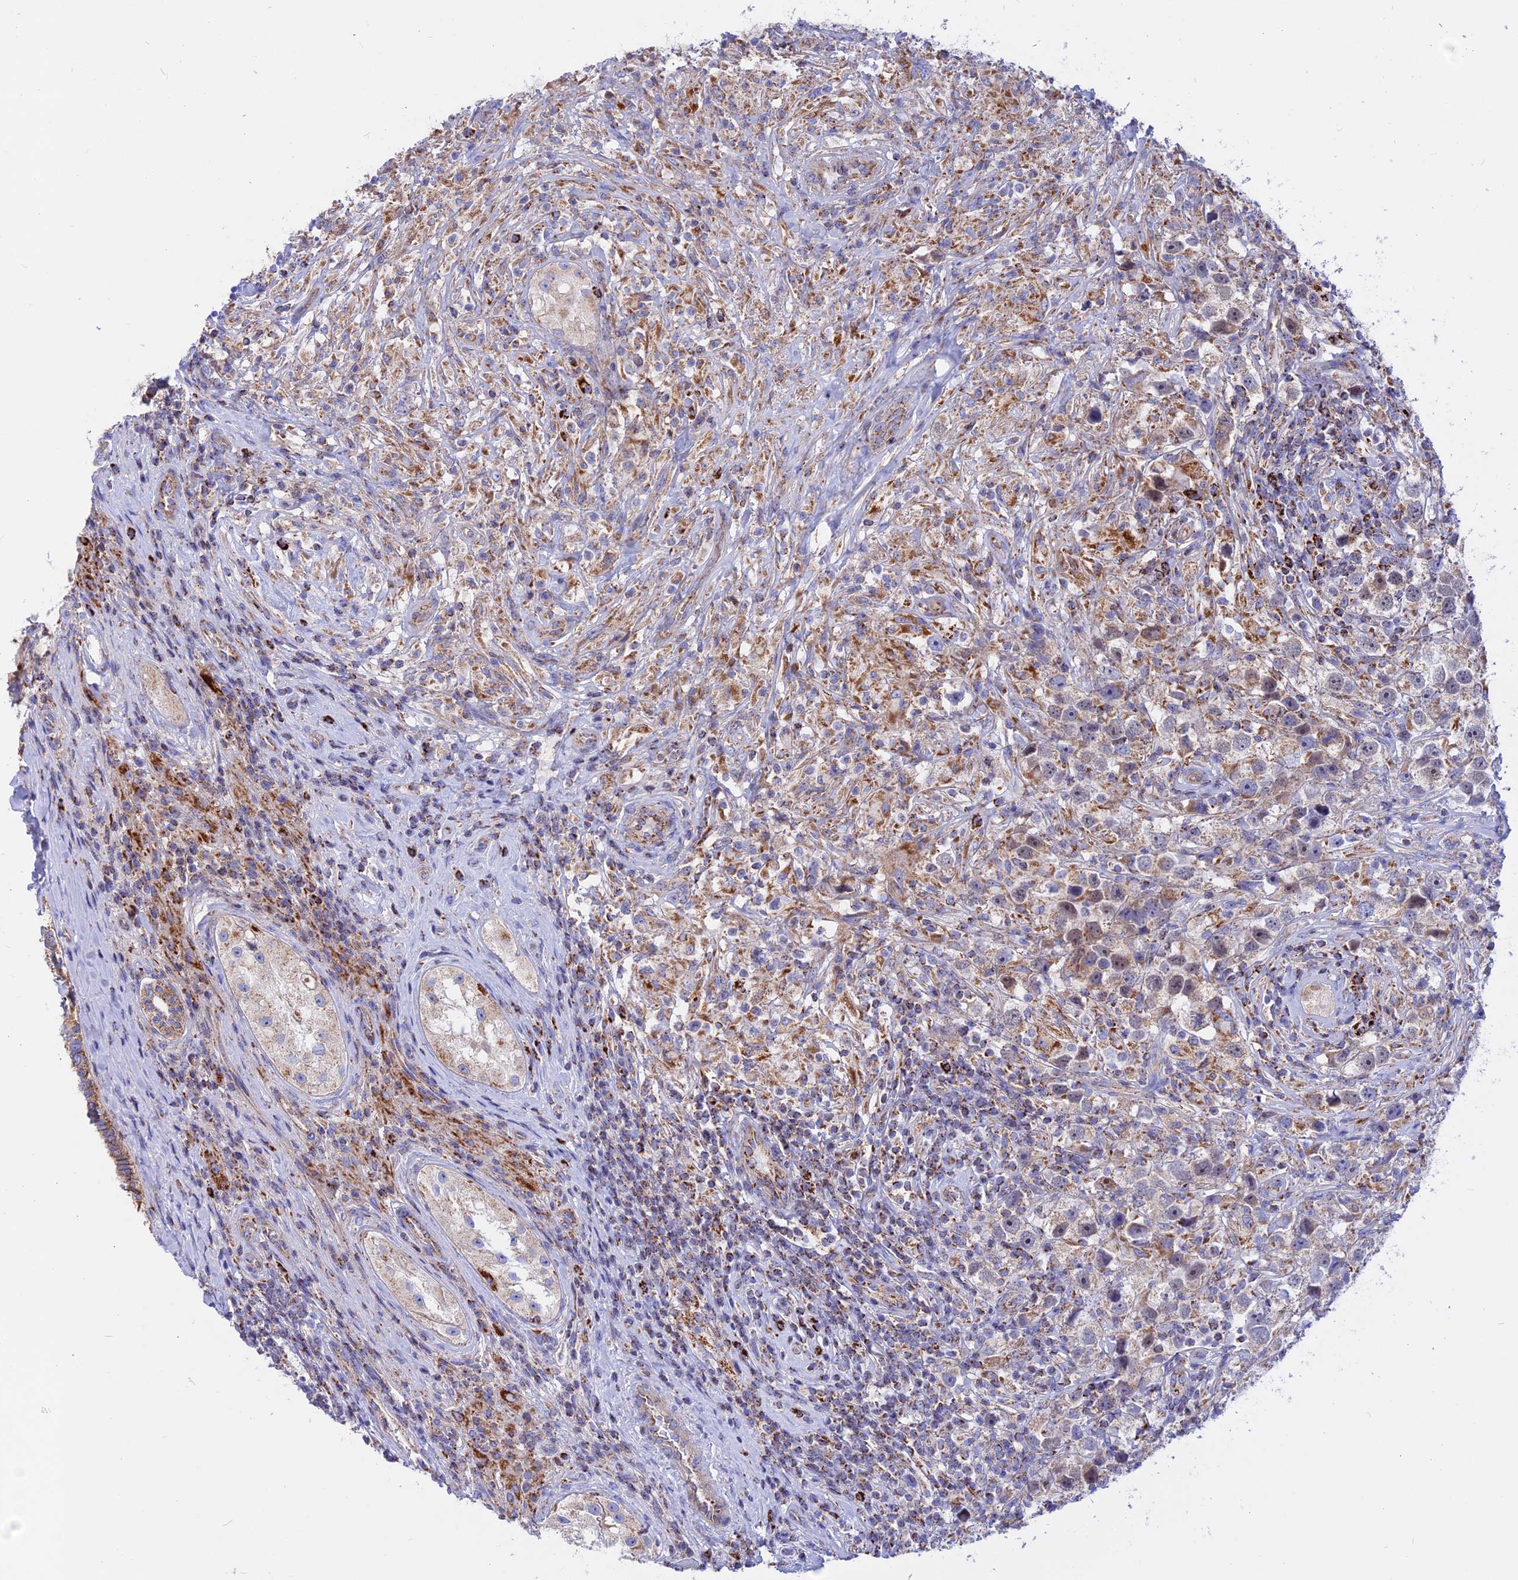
{"staining": {"intensity": "moderate", "quantity": ">75%", "location": "cytoplasmic/membranous"}, "tissue": "testis cancer", "cell_type": "Tumor cells", "image_type": "cancer", "snomed": [{"axis": "morphology", "description": "Seminoma, NOS"}, {"axis": "topography", "description": "Testis"}], "caption": "An image of testis cancer stained for a protein displays moderate cytoplasmic/membranous brown staining in tumor cells. Using DAB (3,3'-diaminobenzidine) (brown) and hematoxylin (blue) stains, captured at high magnification using brightfield microscopy.", "gene": "GCDH", "patient": {"sex": "male", "age": 49}}